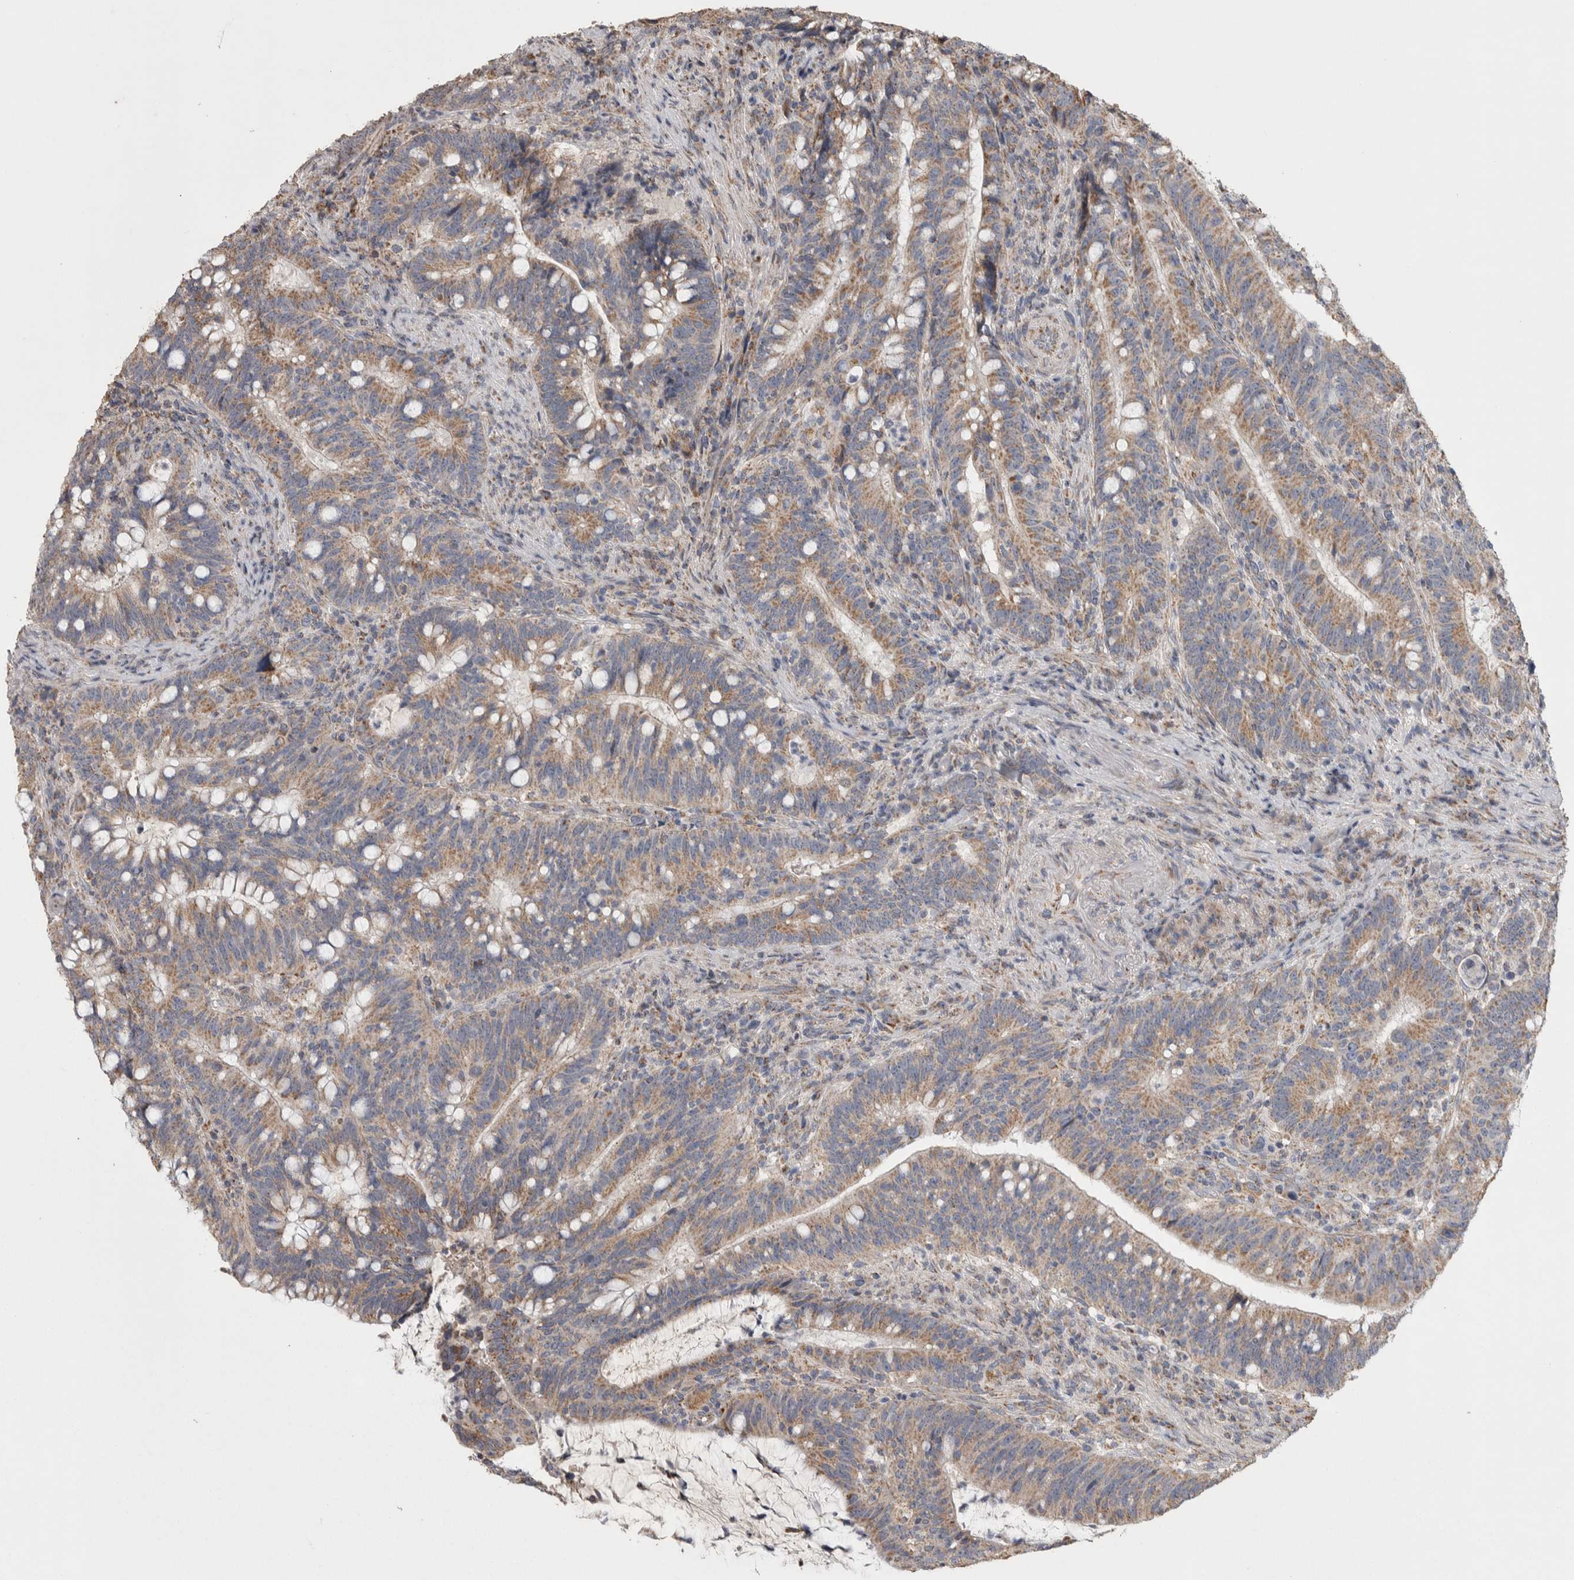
{"staining": {"intensity": "weak", "quantity": ">75%", "location": "cytoplasmic/membranous"}, "tissue": "colorectal cancer", "cell_type": "Tumor cells", "image_type": "cancer", "snomed": [{"axis": "morphology", "description": "Adenocarcinoma, NOS"}, {"axis": "topography", "description": "Colon"}], "caption": "There is low levels of weak cytoplasmic/membranous expression in tumor cells of adenocarcinoma (colorectal), as demonstrated by immunohistochemical staining (brown color).", "gene": "SCO1", "patient": {"sex": "female", "age": 66}}